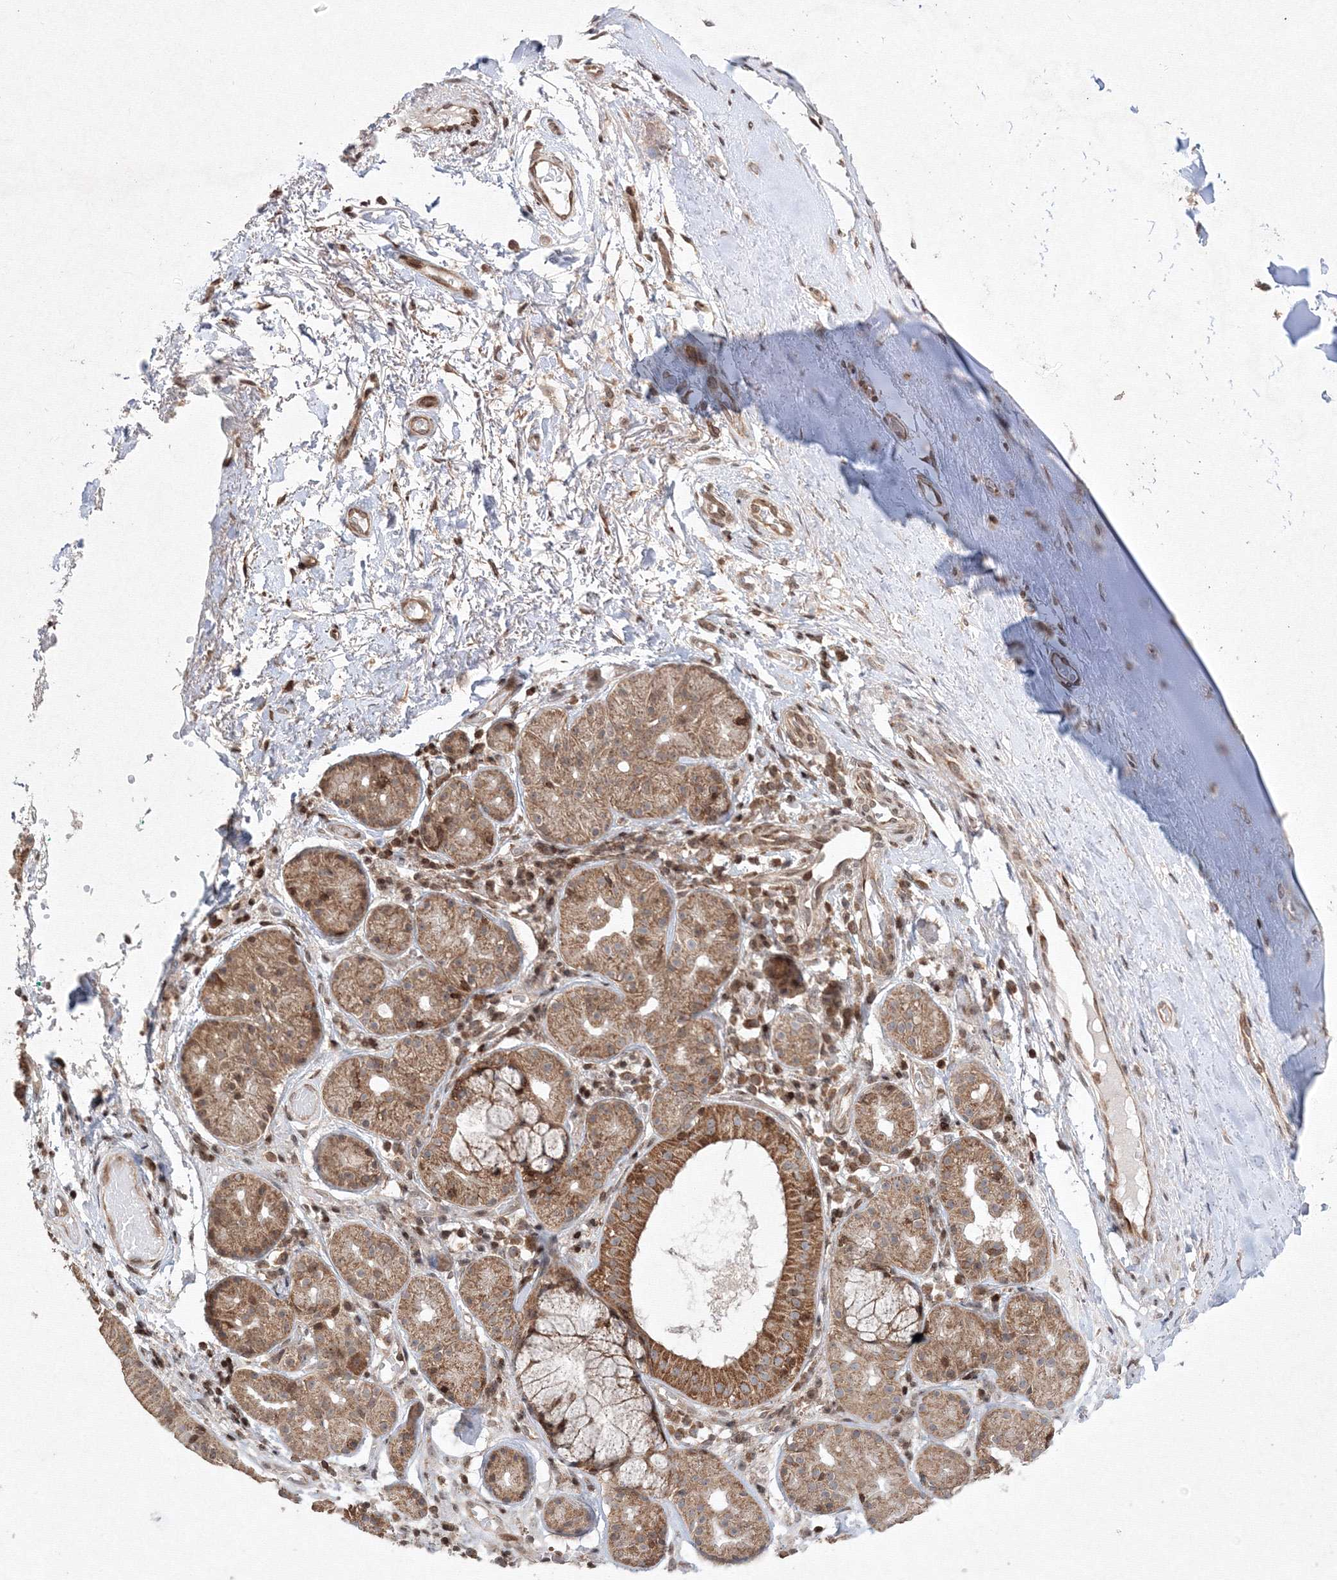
{"staining": {"intensity": "negative", "quantity": "none", "location": "none"}, "tissue": "adipose tissue", "cell_type": "Adipocytes", "image_type": "normal", "snomed": [{"axis": "morphology", "description": "Normal tissue, NOS"}, {"axis": "morphology", "description": "Basal cell carcinoma"}, {"axis": "topography", "description": "Cartilage tissue"}, {"axis": "topography", "description": "Nasopharynx"}, {"axis": "topography", "description": "Oral tissue"}], "caption": "This is a histopathology image of IHC staining of benign adipose tissue, which shows no staining in adipocytes.", "gene": "MKRN2", "patient": {"sex": "female", "age": 77}}